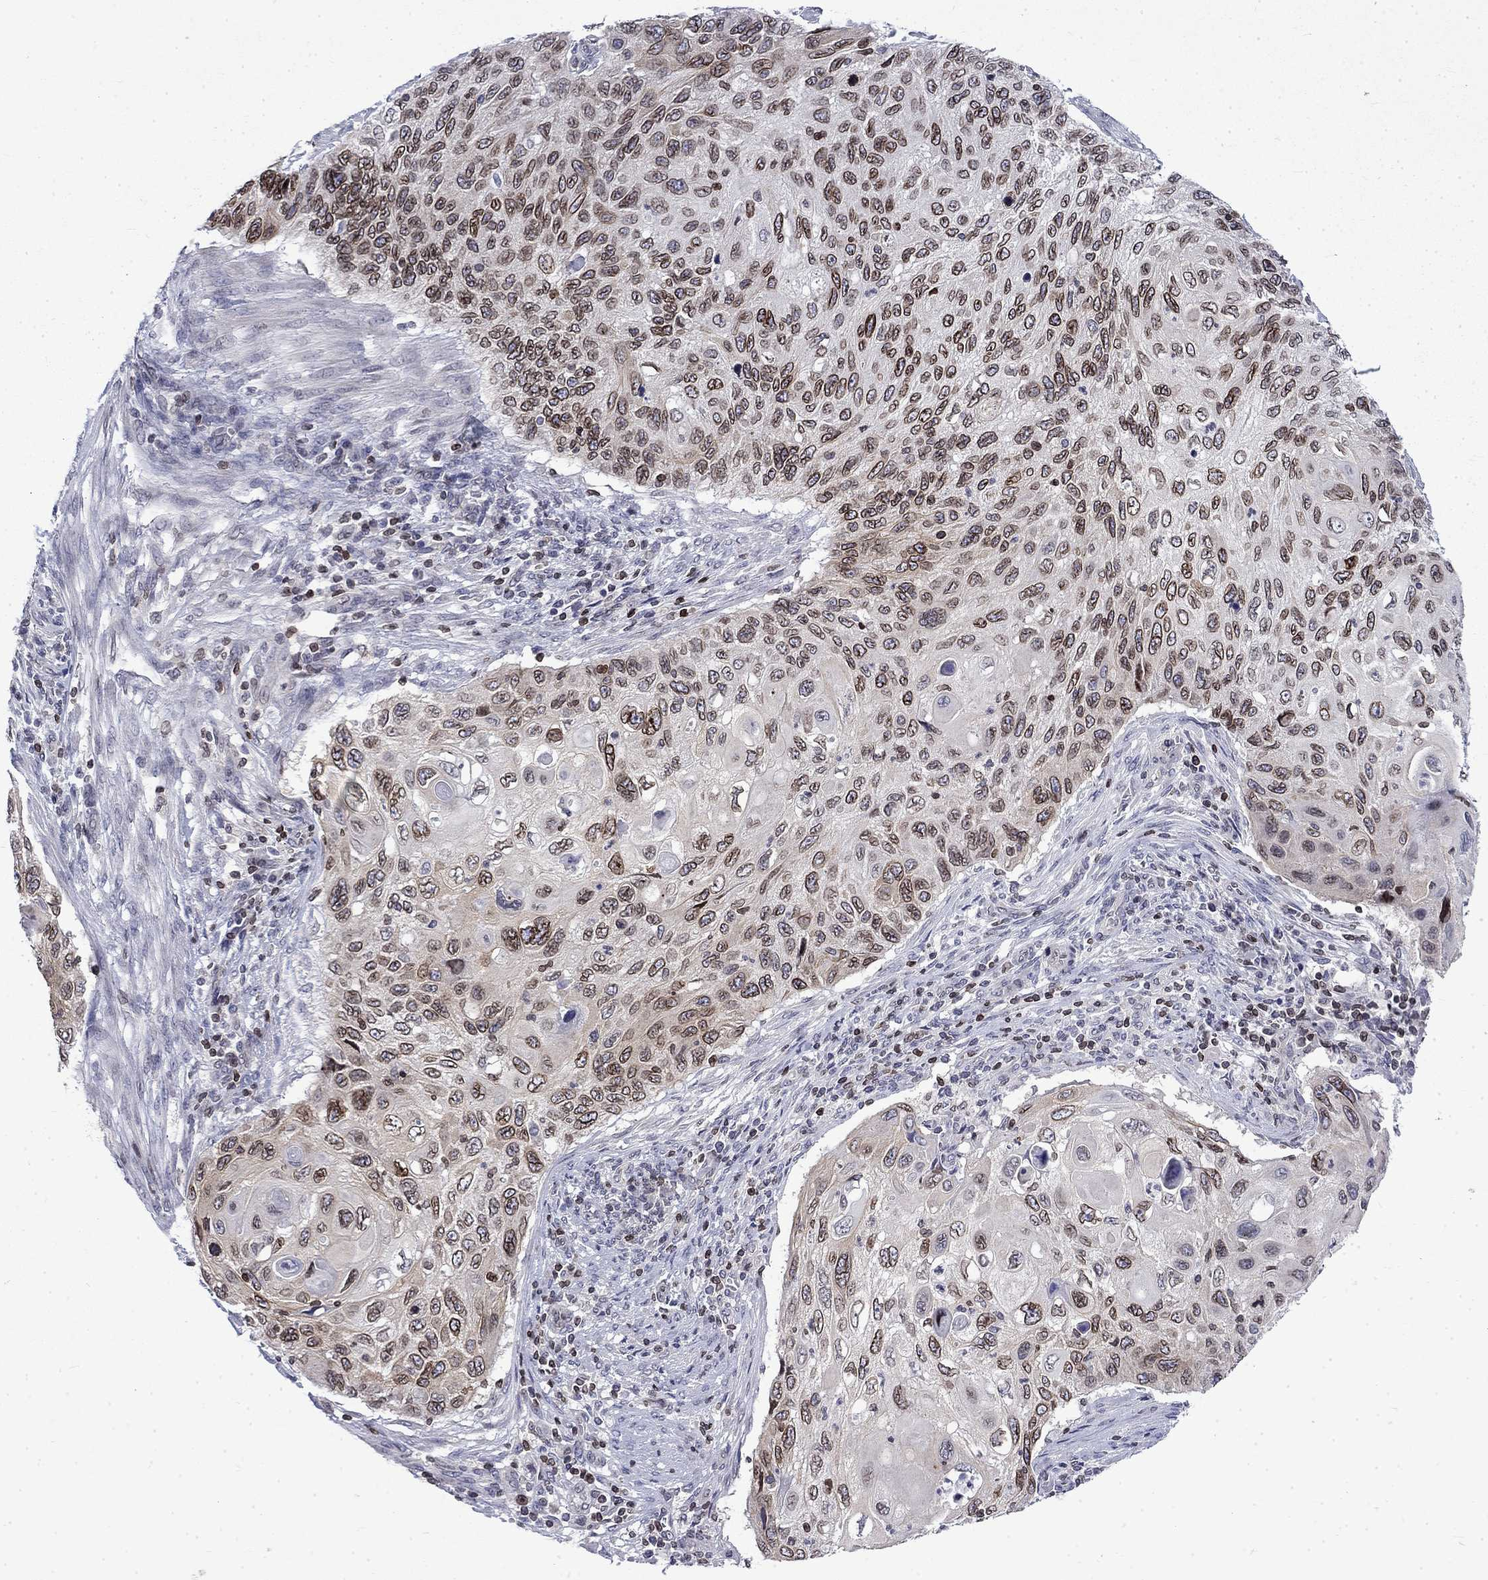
{"staining": {"intensity": "moderate", "quantity": "25%-75%", "location": "nuclear"}, "tissue": "cervical cancer", "cell_type": "Tumor cells", "image_type": "cancer", "snomed": [{"axis": "morphology", "description": "Squamous cell carcinoma, NOS"}, {"axis": "topography", "description": "Cervix"}], "caption": "Cervical squamous cell carcinoma stained with IHC displays moderate nuclear positivity in about 25%-75% of tumor cells.", "gene": "SLA", "patient": {"sex": "female", "age": 70}}